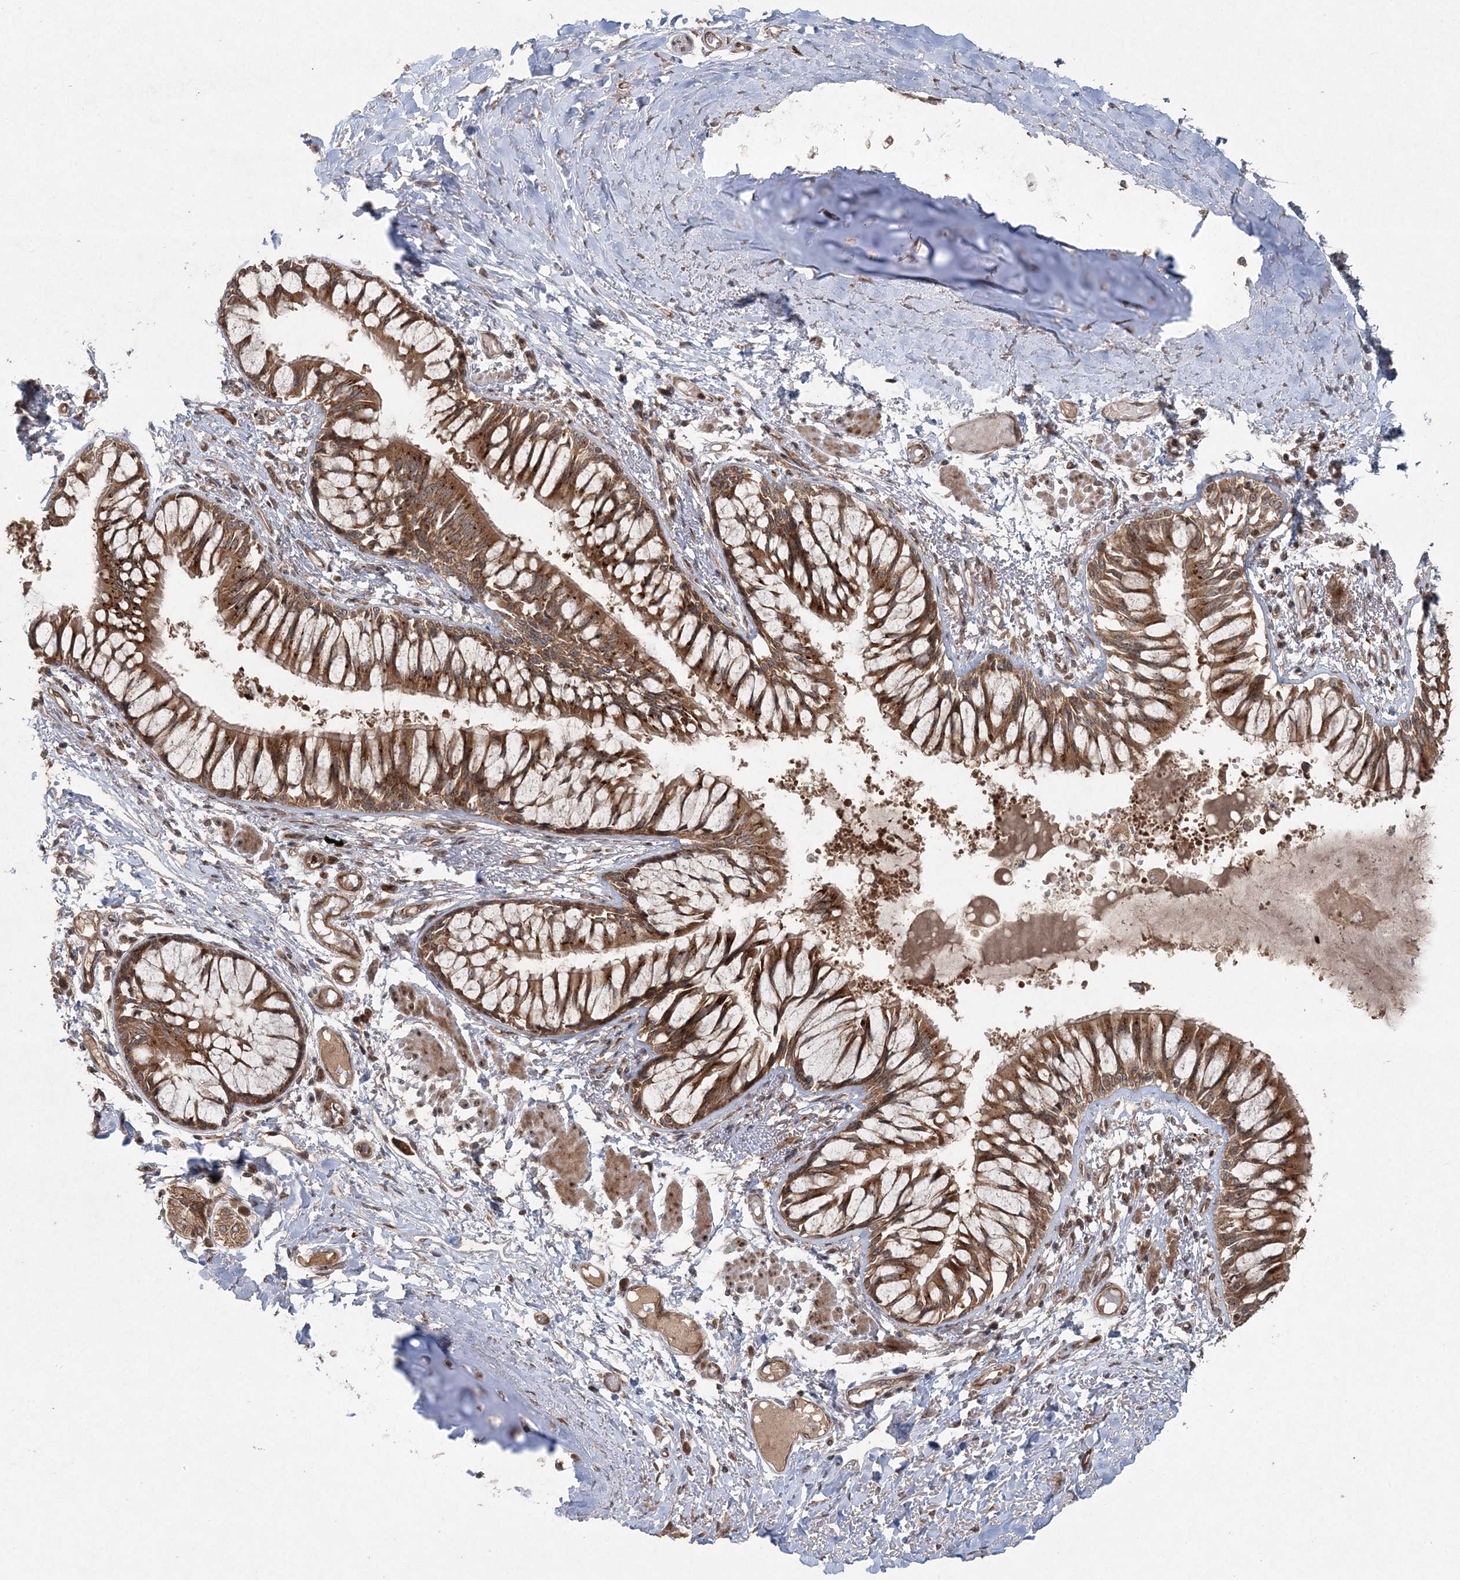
{"staining": {"intensity": "moderate", "quantity": ">75%", "location": "cytoplasmic/membranous"}, "tissue": "bronchus", "cell_type": "Respiratory epithelial cells", "image_type": "normal", "snomed": [{"axis": "morphology", "description": "Normal tissue, NOS"}, {"axis": "topography", "description": "Cartilage tissue"}, {"axis": "topography", "description": "Bronchus"}, {"axis": "topography", "description": "Lung"}], "caption": "A medium amount of moderate cytoplasmic/membranous expression is identified in about >75% of respiratory epithelial cells in benign bronchus.", "gene": "SERINC1", "patient": {"sex": "male", "age": 64}}